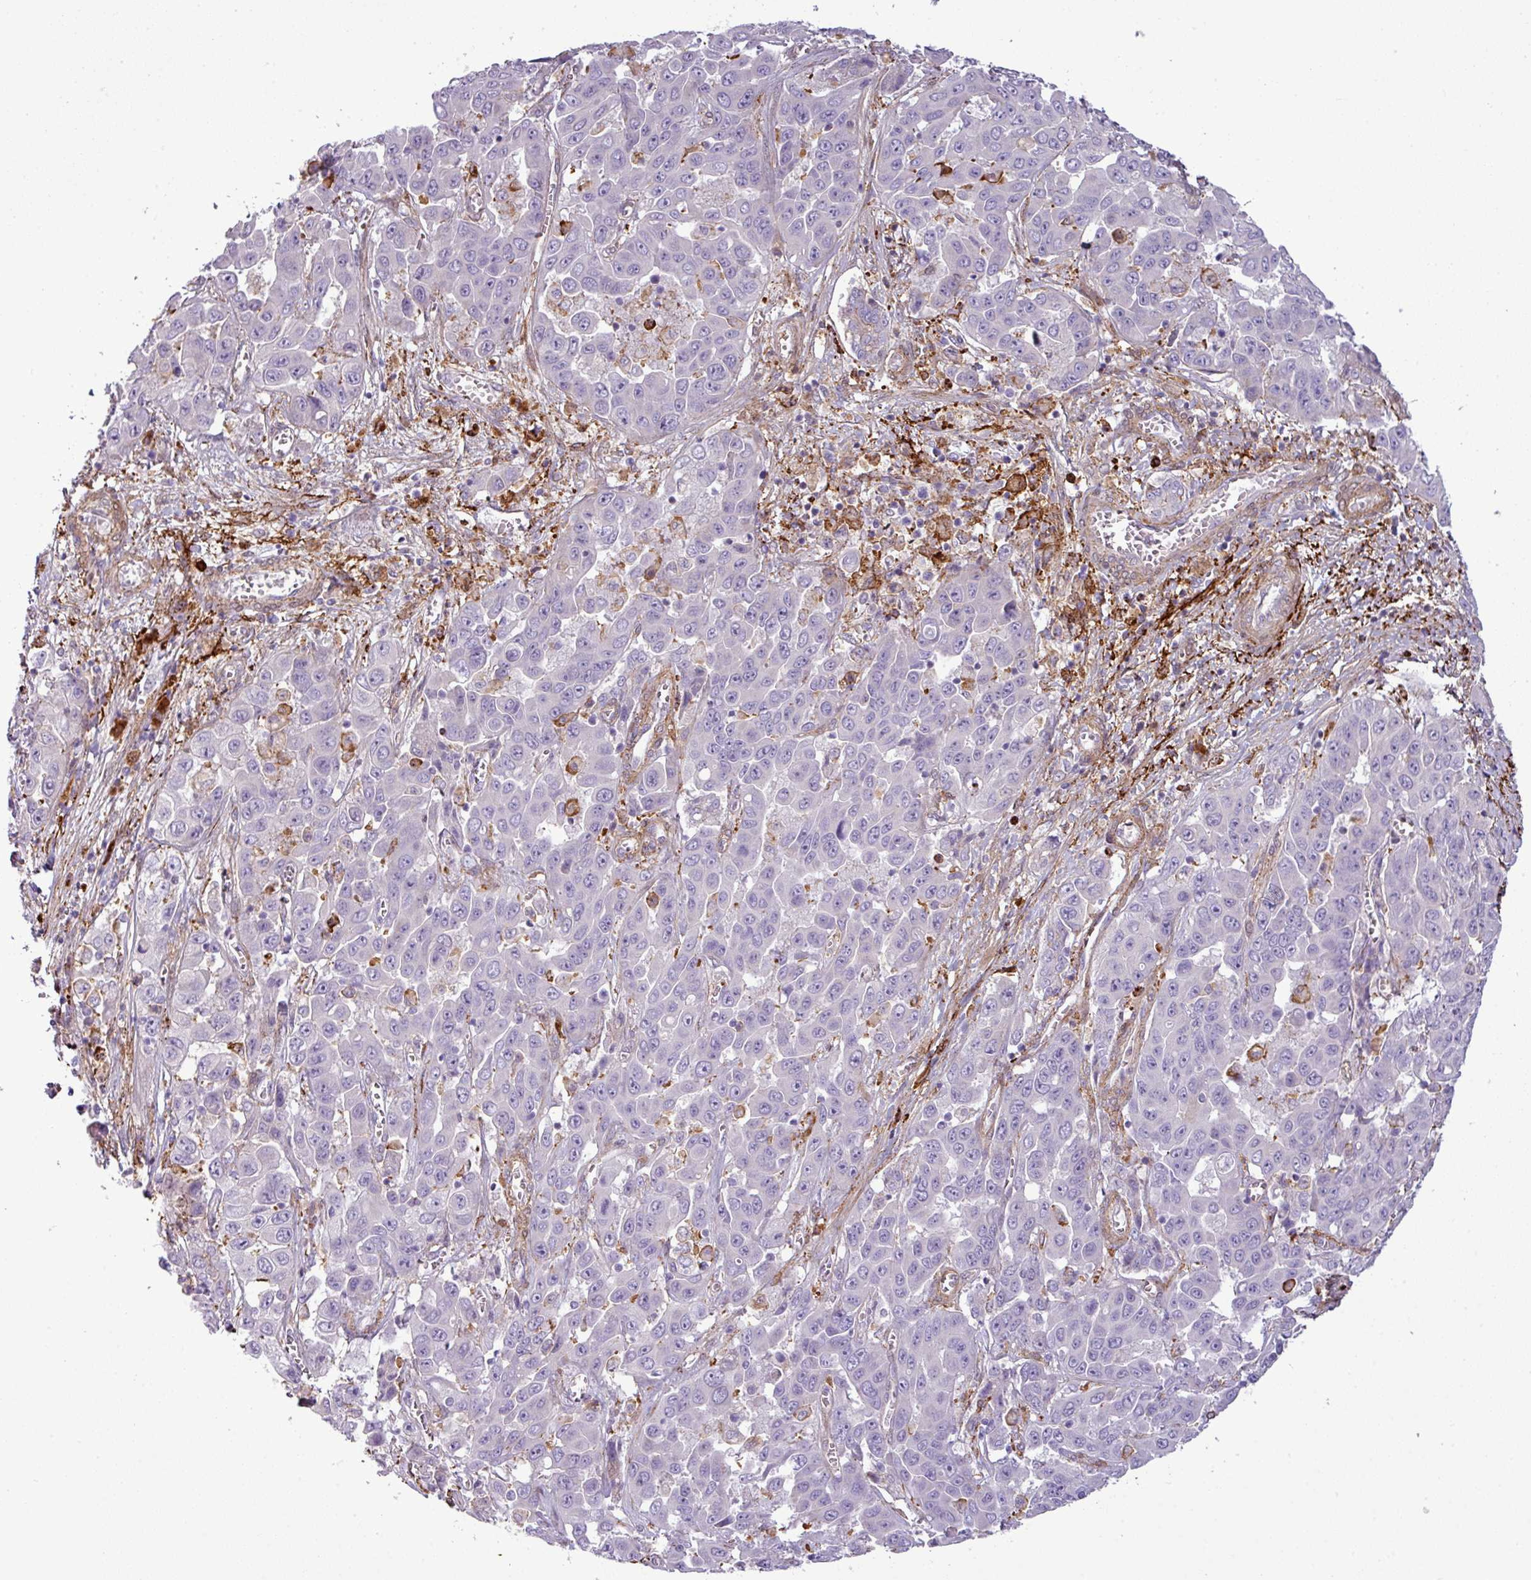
{"staining": {"intensity": "negative", "quantity": "none", "location": "none"}, "tissue": "liver cancer", "cell_type": "Tumor cells", "image_type": "cancer", "snomed": [{"axis": "morphology", "description": "Cholangiocarcinoma"}, {"axis": "topography", "description": "Liver"}], "caption": "Liver cancer (cholangiocarcinoma) was stained to show a protein in brown. There is no significant positivity in tumor cells.", "gene": "COL8A1", "patient": {"sex": "female", "age": 52}}